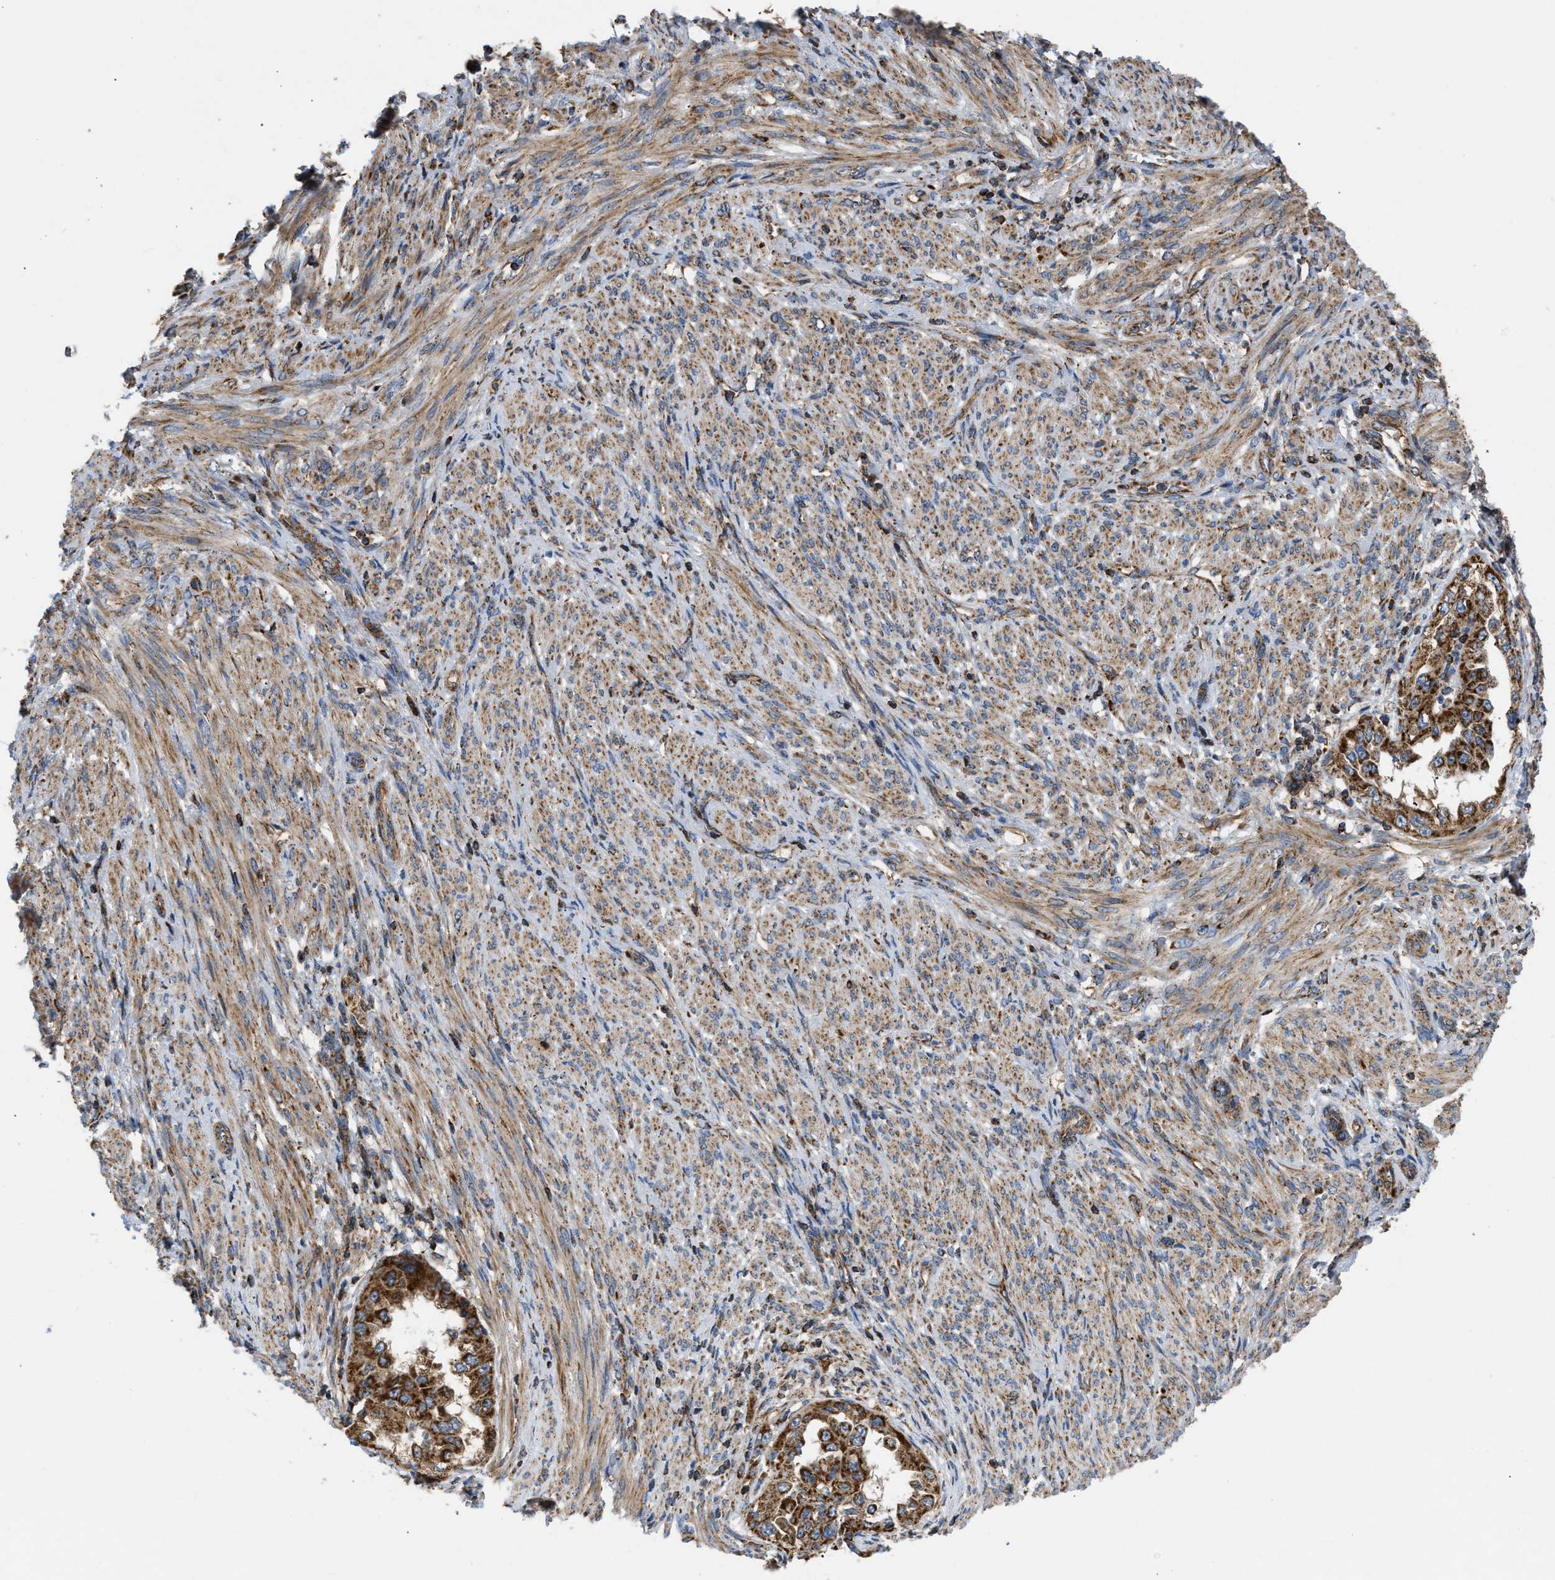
{"staining": {"intensity": "strong", "quantity": ">75%", "location": "cytoplasmic/membranous"}, "tissue": "endometrial cancer", "cell_type": "Tumor cells", "image_type": "cancer", "snomed": [{"axis": "morphology", "description": "Adenocarcinoma, NOS"}, {"axis": "topography", "description": "Endometrium"}], "caption": "IHC histopathology image of human endometrial cancer (adenocarcinoma) stained for a protein (brown), which exhibits high levels of strong cytoplasmic/membranous expression in approximately >75% of tumor cells.", "gene": "OPTN", "patient": {"sex": "female", "age": 85}}